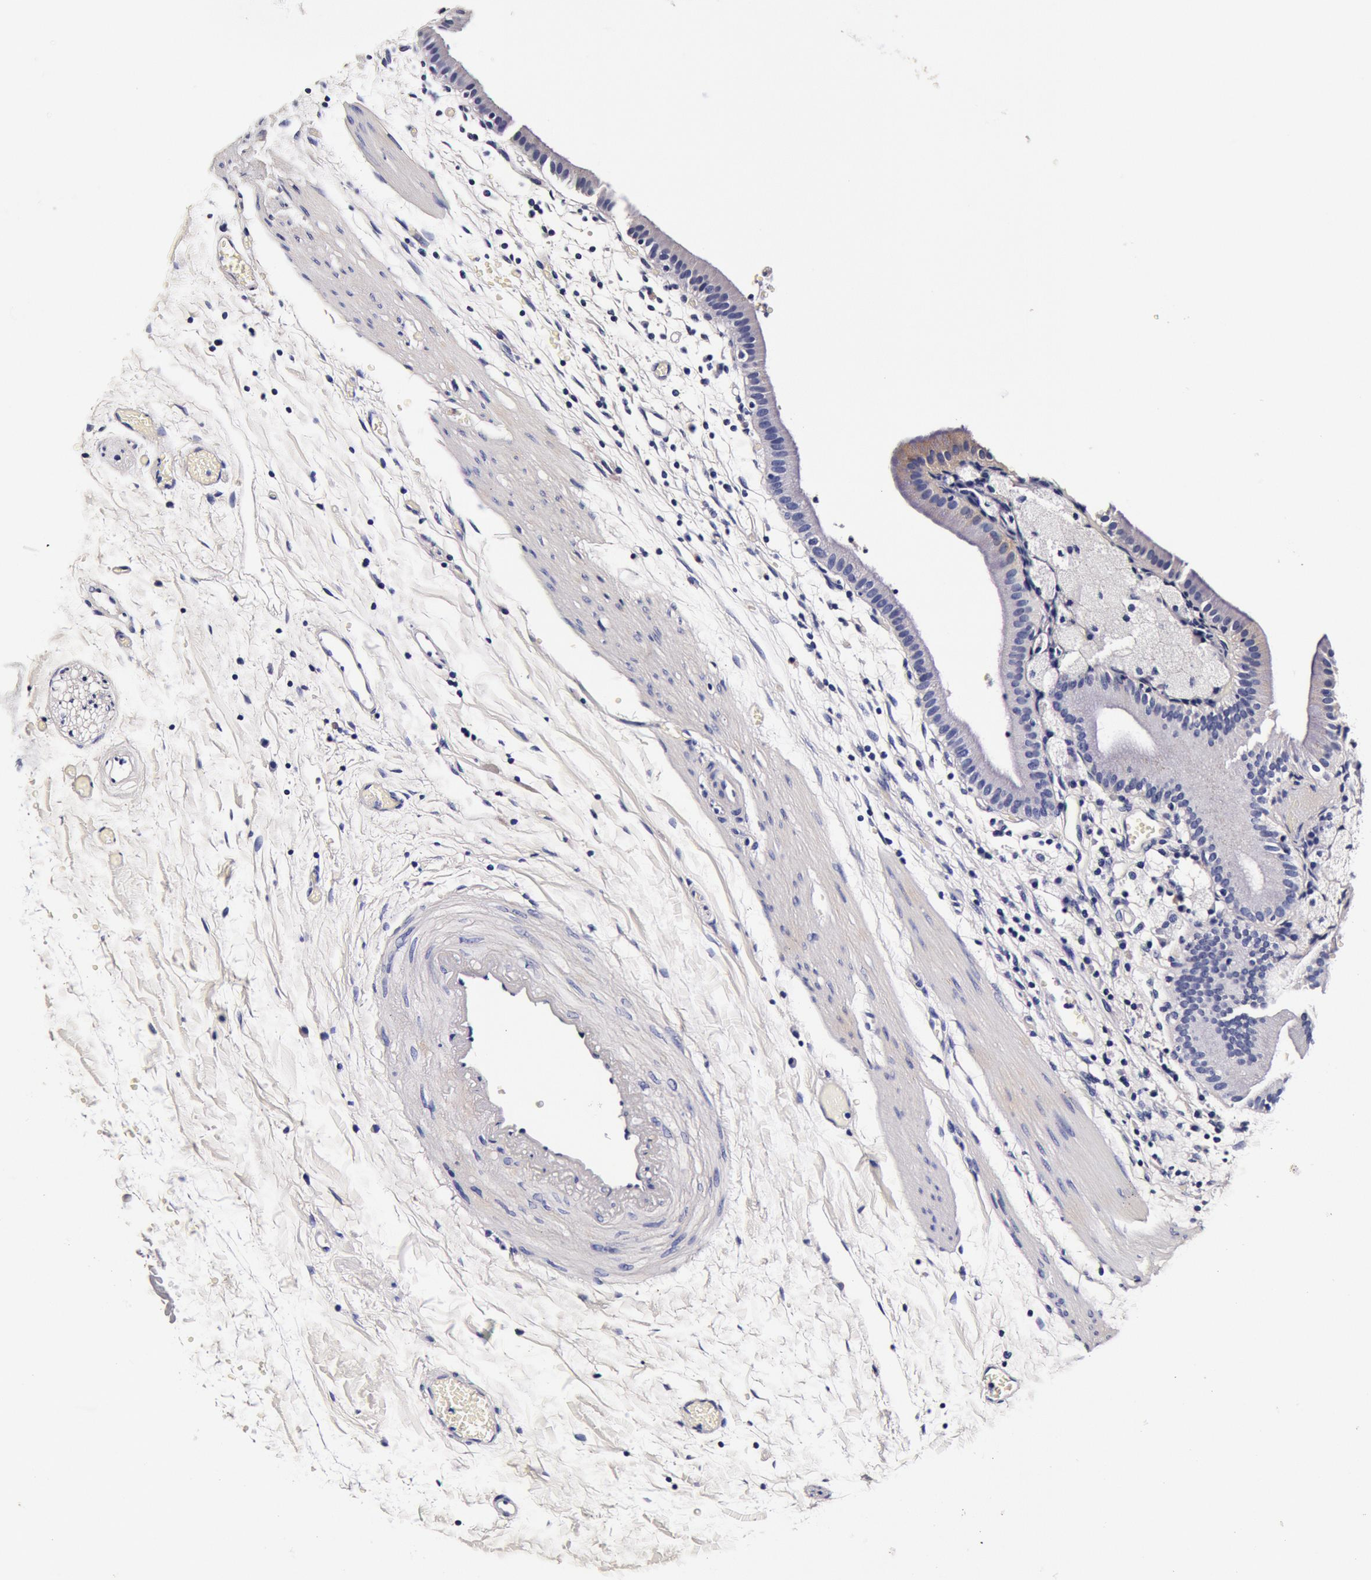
{"staining": {"intensity": "negative", "quantity": "none", "location": "none"}, "tissue": "gallbladder", "cell_type": "Glandular cells", "image_type": "normal", "snomed": [{"axis": "morphology", "description": "Normal tissue, NOS"}, {"axis": "topography", "description": "Gallbladder"}], "caption": "Glandular cells are negative for brown protein staining in unremarkable gallbladder. The staining was performed using DAB (3,3'-diaminobenzidine) to visualize the protein expression in brown, while the nuclei were stained in blue with hematoxylin (Magnification: 20x).", "gene": "CCDC22", "patient": {"sex": "female", "age": 48}}